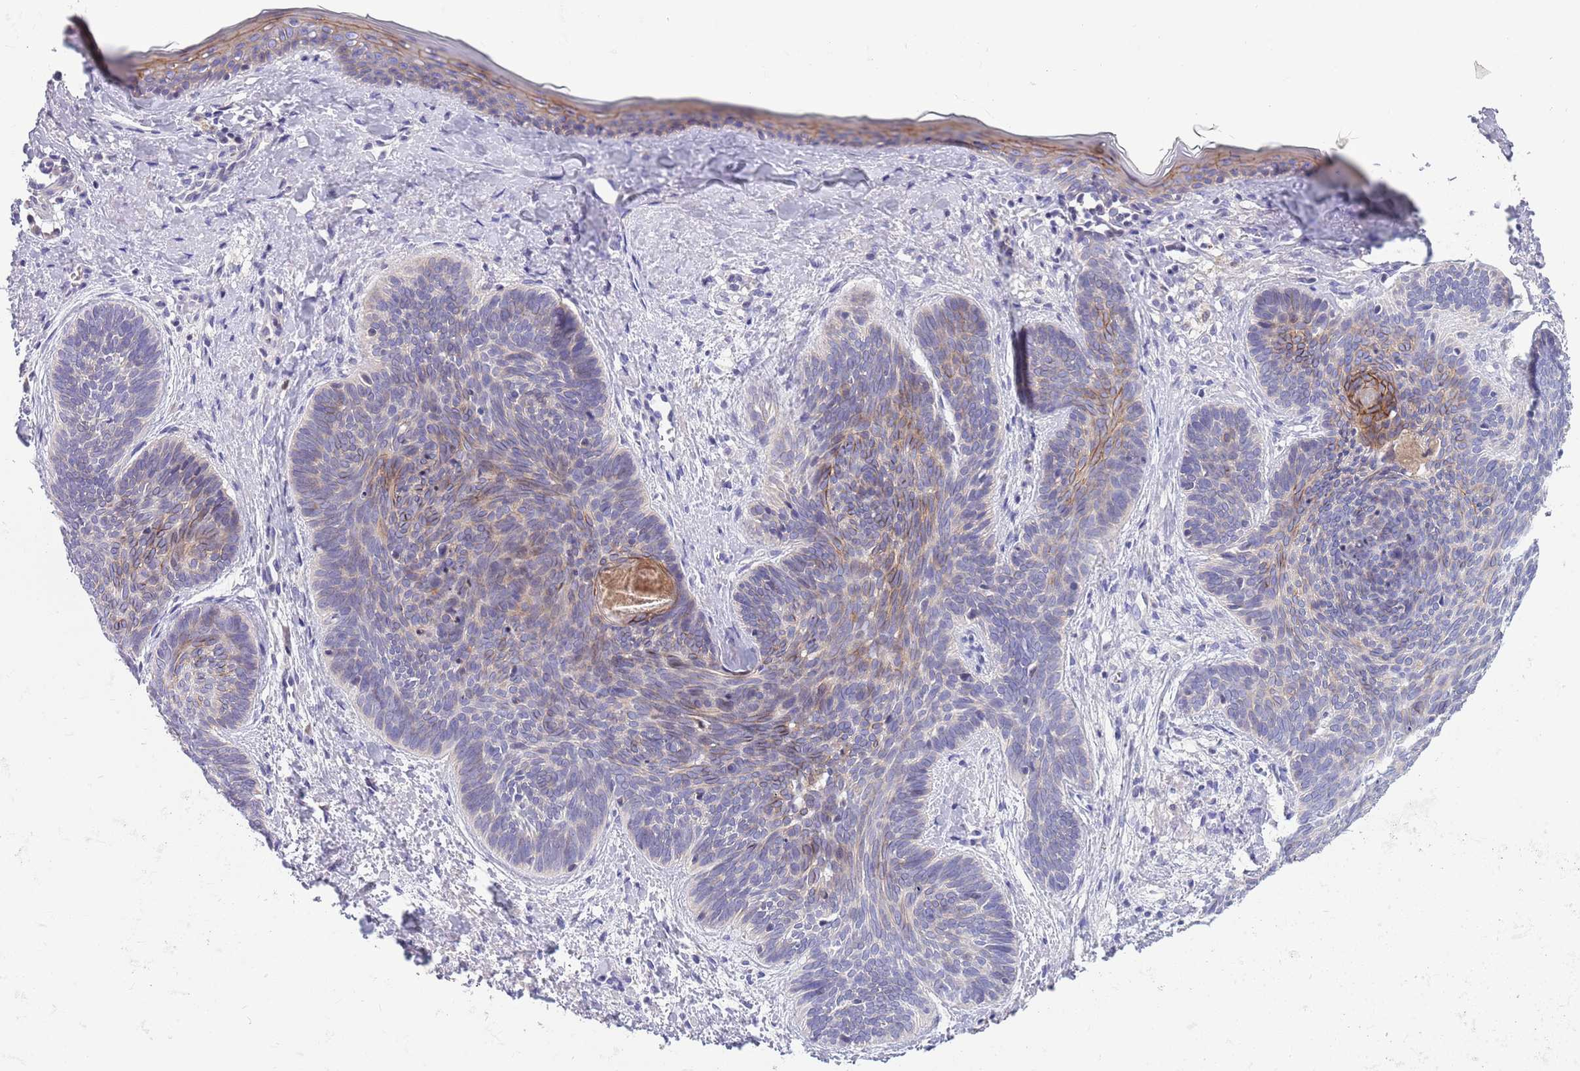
{"staining": {"intensity": "weak", "quantity": "<25%", "location": "cytoplasmic/membranous"}, "tissue": "skin cancer", "cell_type": "Tumor cells", "image_type": "cancer", "snomed": [{"axis": "morphology", "description": "Basal cell carcinoma"}, {"axis": "topography", "description": "Skin"}], "caption": "Immunohistochemistry of skin cancer shows no staining in tumor cells.", "gene": "DDHD1", "patient": {"sex": "female", "age": 81}}